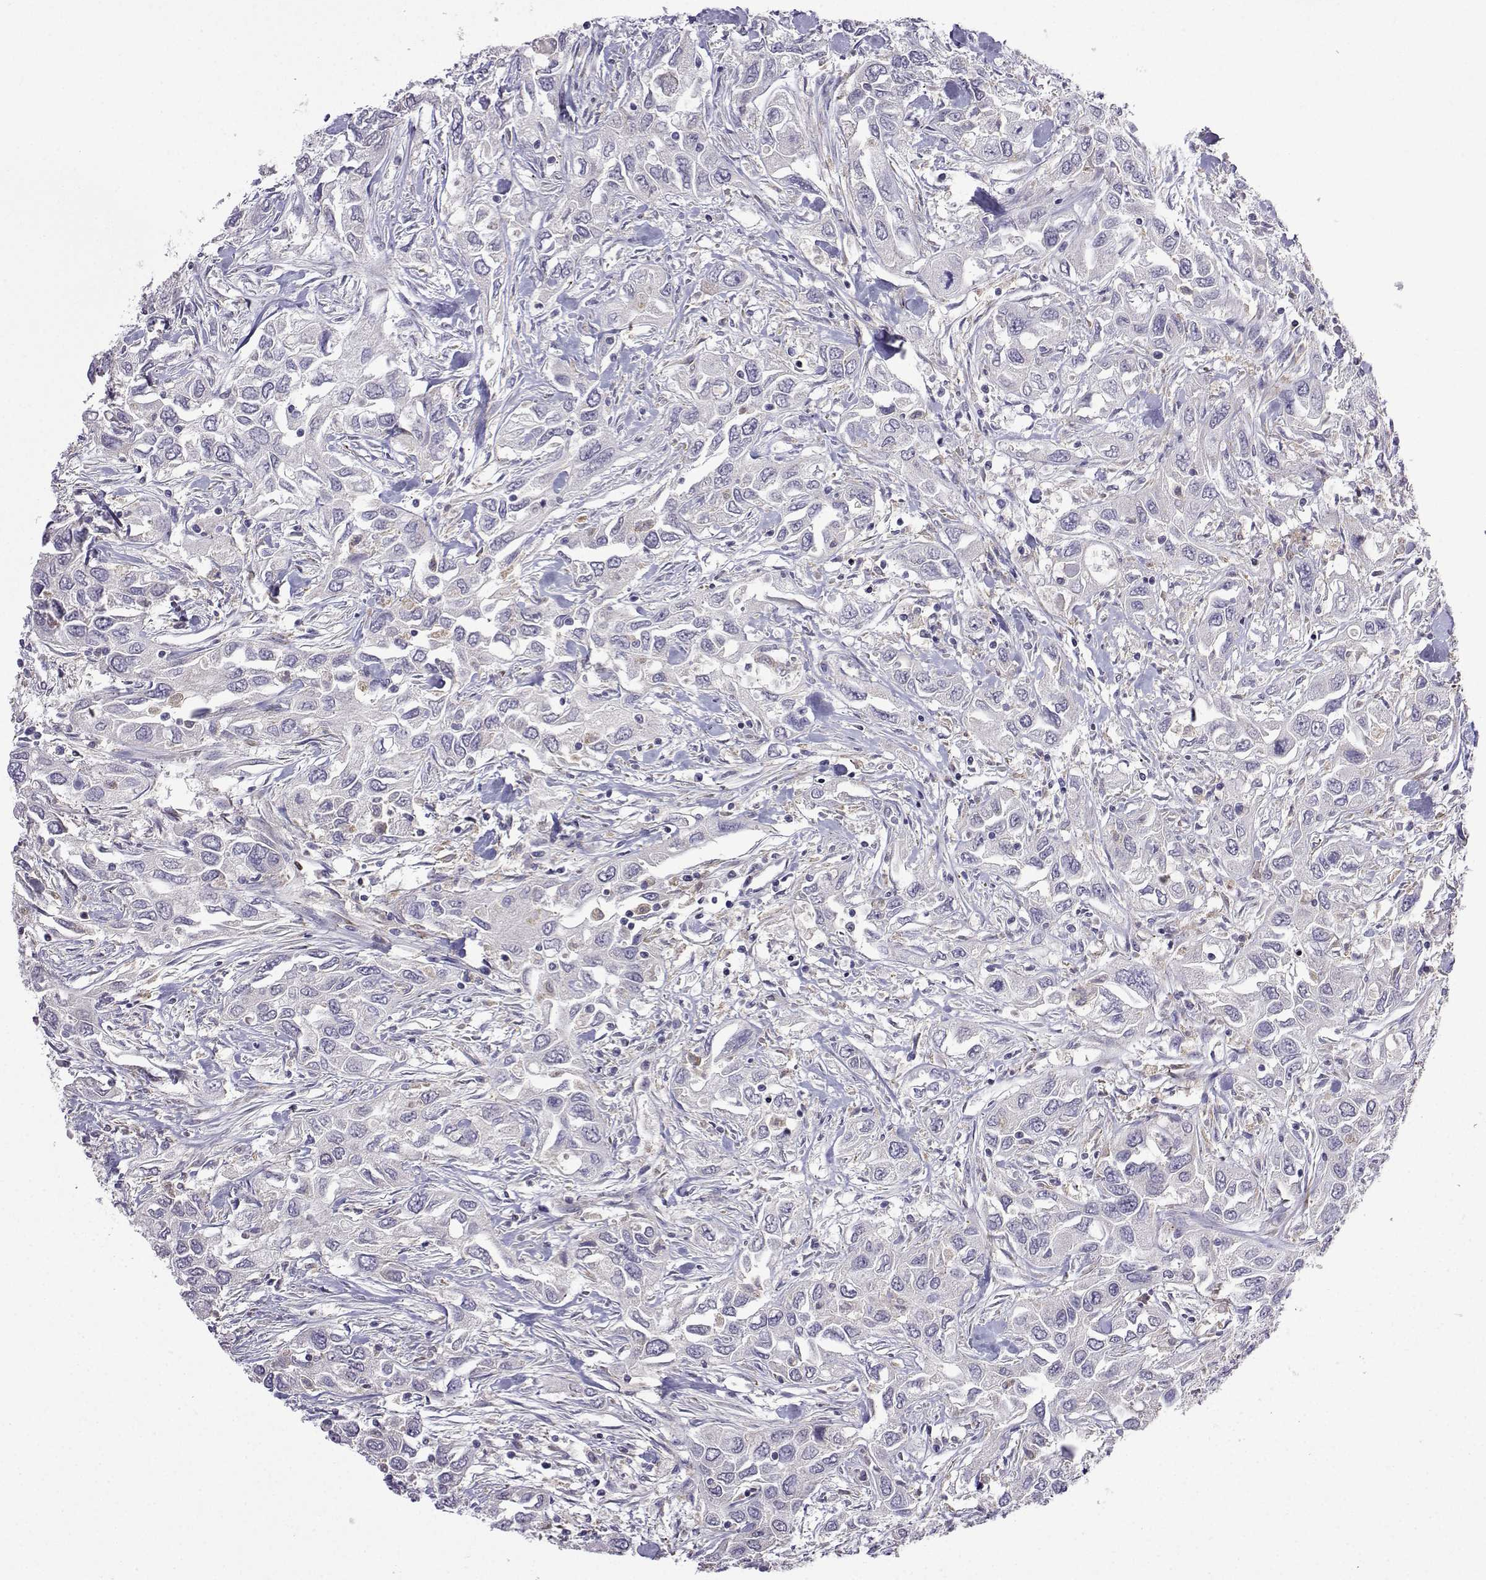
{"staining": {"intensity": "negative", "quantity": "none", "location": "none"}, "tissue": "urothelial cancer", "cell_type": "Tumor cells", "image_type": "cancer", "snomed": [{"axis": "morphology", "description": "Urothelial carcinoma, High grade"}, {"axis": "topography", "description": "Urinary bladder"}], "caption": "Immunohistochemistry (IHC) of human urothelial carcinoma (high-grade) demonstrates no positivity in tumor cells. (DAB IHC with hematoxylin counter stain).", "gene": "FCAMR", "patient": {"sex": "male", "age": 76}}